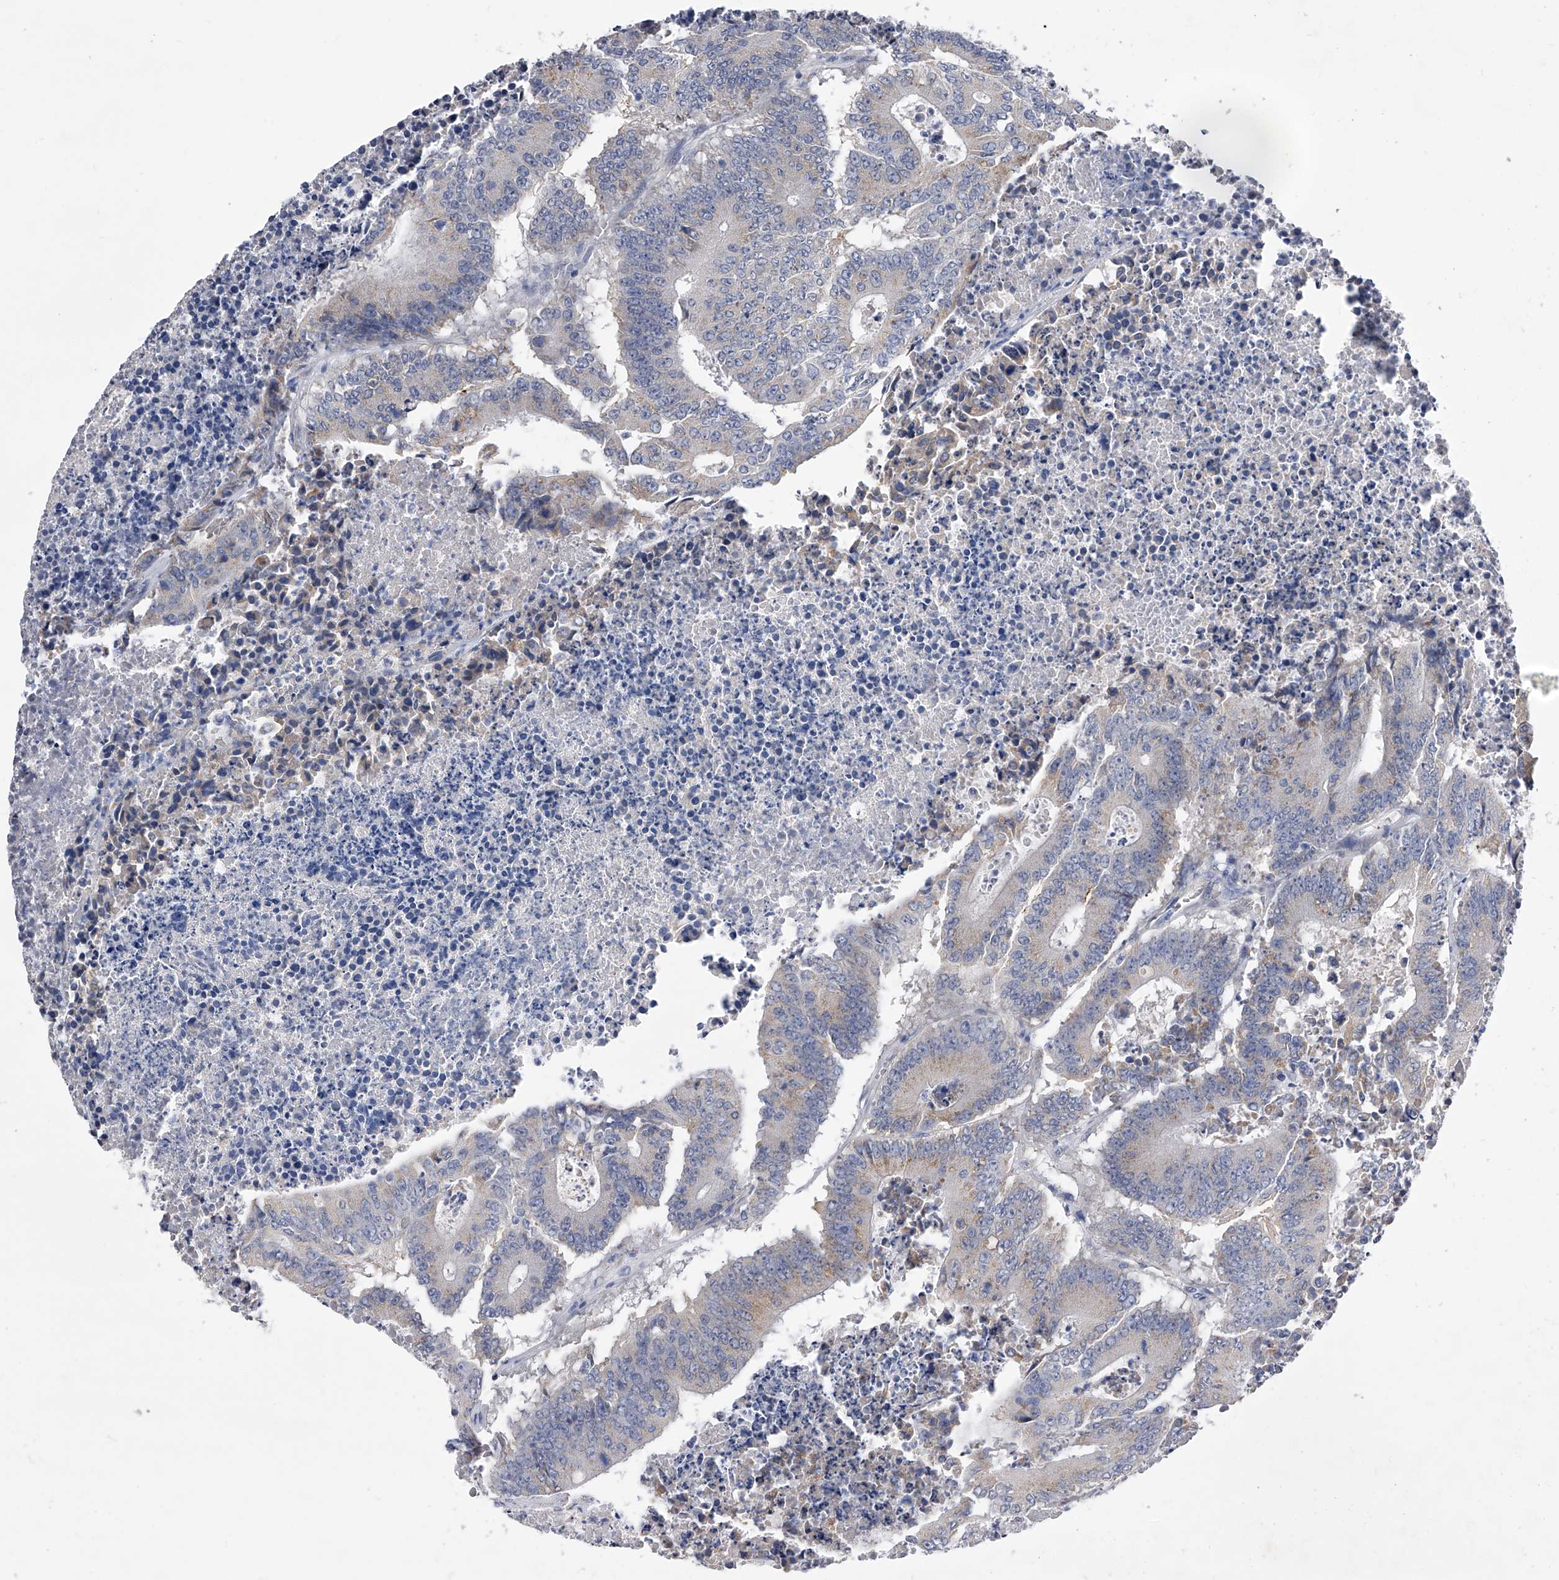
{"staining": {"intensity": "weak", "quantity": "<25%", "location": "cytoplasmic/membranous"}, "tissue": "colorectal cancer", "cell_type": "Tumor cells", "image_type": "cancer", "snomed": [{"axis": "morphology", "description": "Adenocarcinoma, NOS"}, {"axis": "topography", "description": "Colon"}], "caption": "DAB immunohistochemical staining of adenocarcinoma (colorectal) shows no significant positivity in tumor cells. (DAB (3,3'-diaminobenzidine) immunohistochemistry (IHC) with hematoxylin counter stain).", "gene": "ZNF529", "patient": {"sex": "male", "age": 87}}